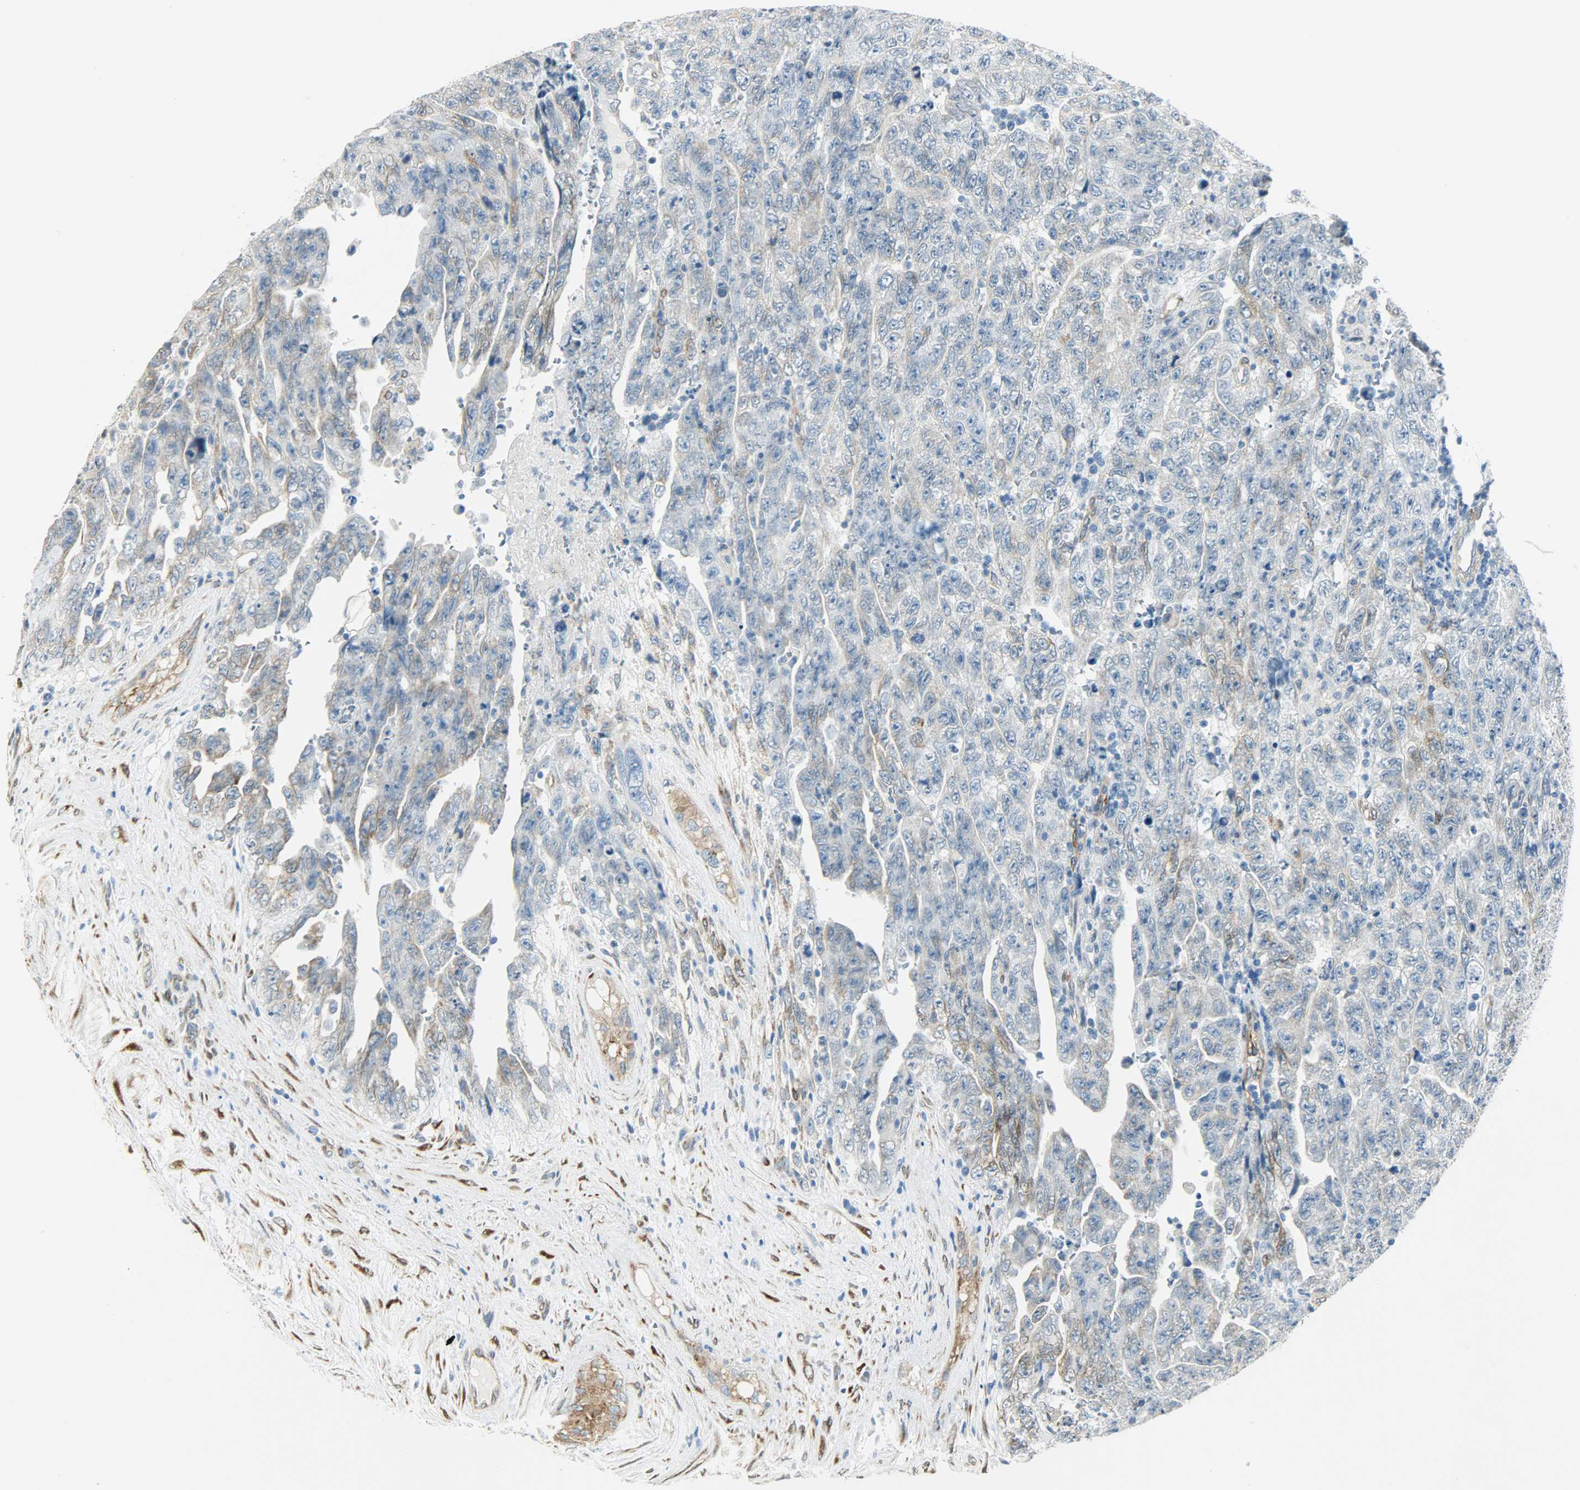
{"staining": {"intensity": "moderate", "quantity": "<25%", "location": "cytoplasmic/membranous"}, "tissue": "testis cancer", "cell_type": "Tumor cells", "image_type": "cancer", "snomed": [{"axis": "morphology", "description": "Carcinoma, Embryonal, NOS"}, {"axis": "topography", "description": "Testis"}], "caption": "A low amount of moderate cytoplasmic/membranous staining is seen in approximately <25% of tumor cells in testis embryonal carcinoma tissue.", "gene": "PKD2", "patient": {"sex": "male", "age": 28}}